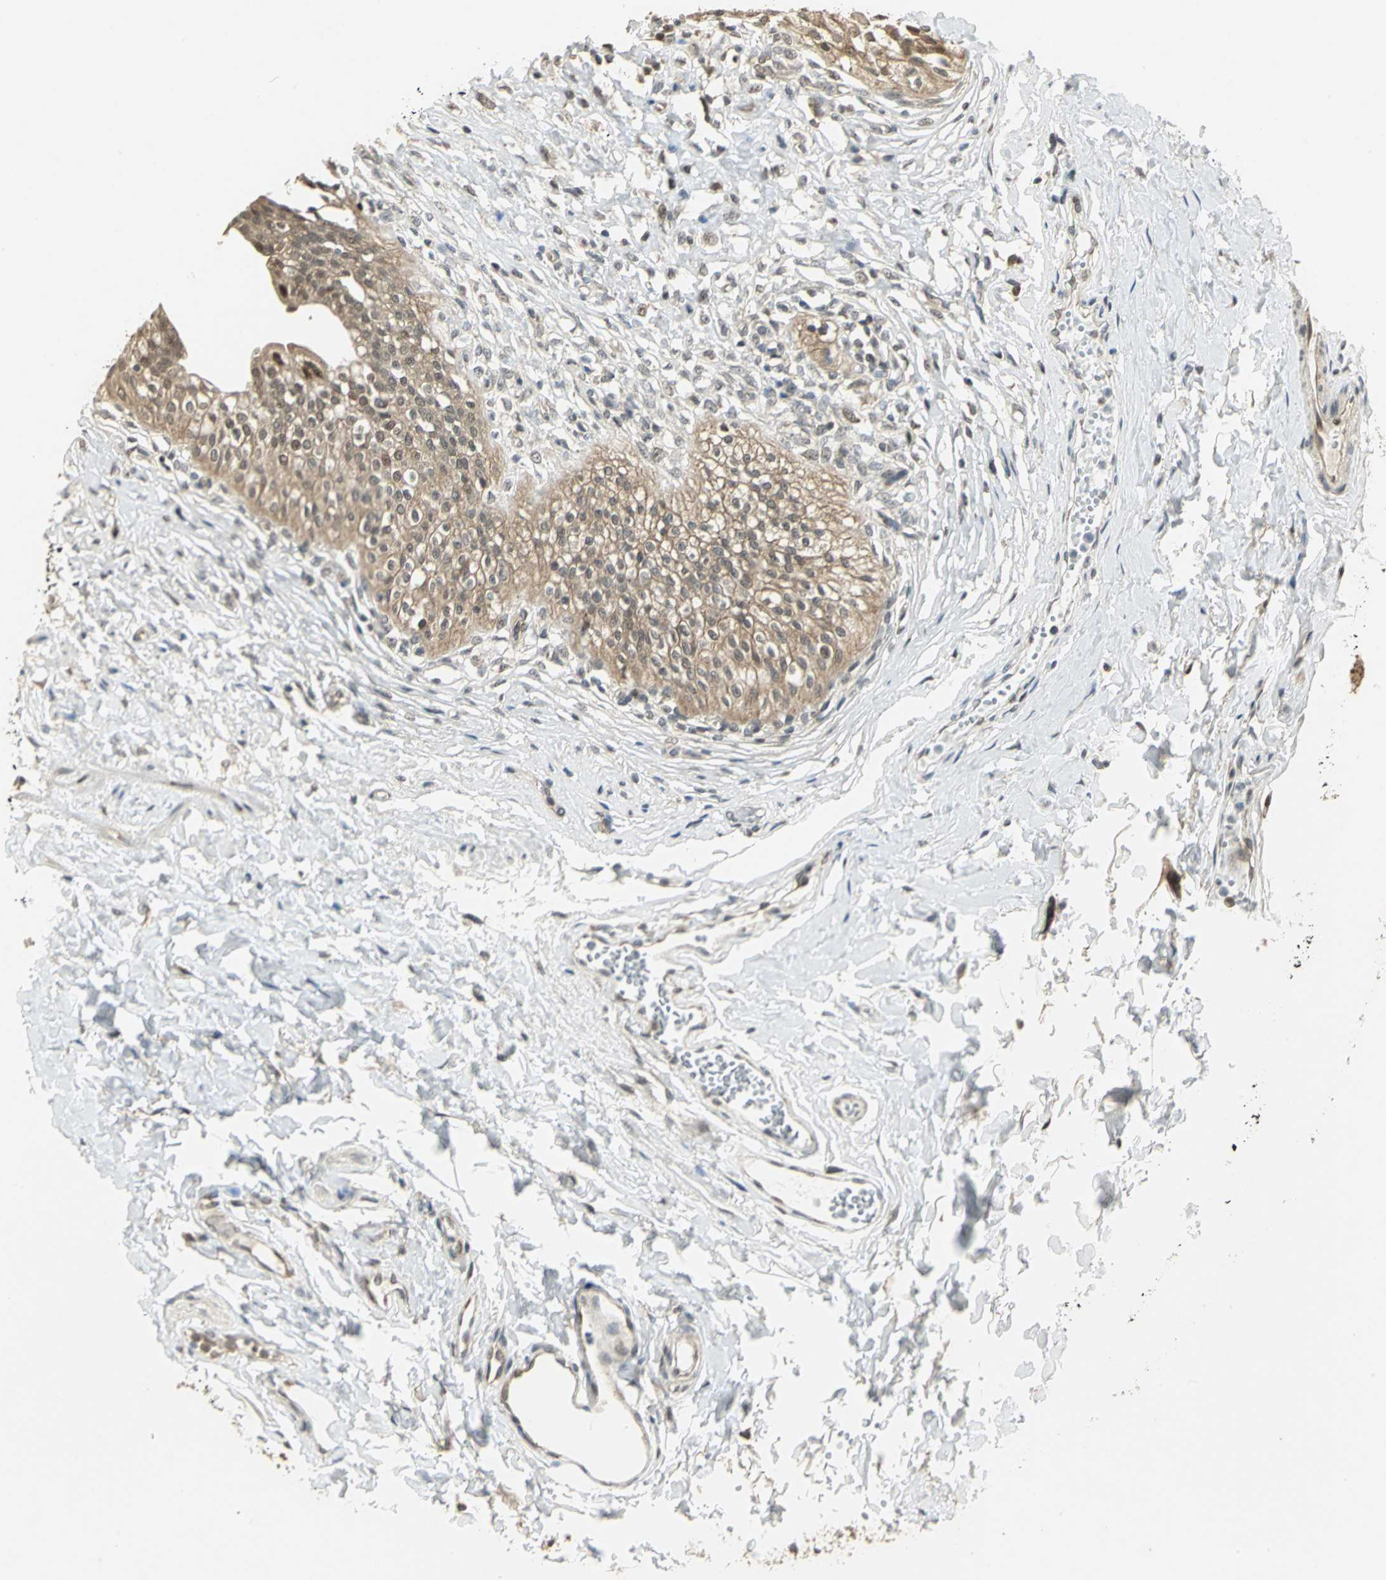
{"staining": {"intensity": "moderate", "quantity": ">75%", "location": "cytoplasmic/membranous,nuclear"}, "tissue": "urinary bladder", "cell_type": "Urothelial cells", "image_type": "normal", "snomed": [{"axis": "morphology", "description": "Normal tissue, NOS"}, {"axis": "topography", "description": "Urinary bladder"}], "caption": "This photomicrograph reveals immunohistochemistry (IHC) staining of unremarkable human urinary bladder, with medium moderate cytoplasmic/membranous,nuclear staining in about >75% of urothelial cells.", "gene": "PSMC4", "patient": {"sex": "female", "age": 80}}